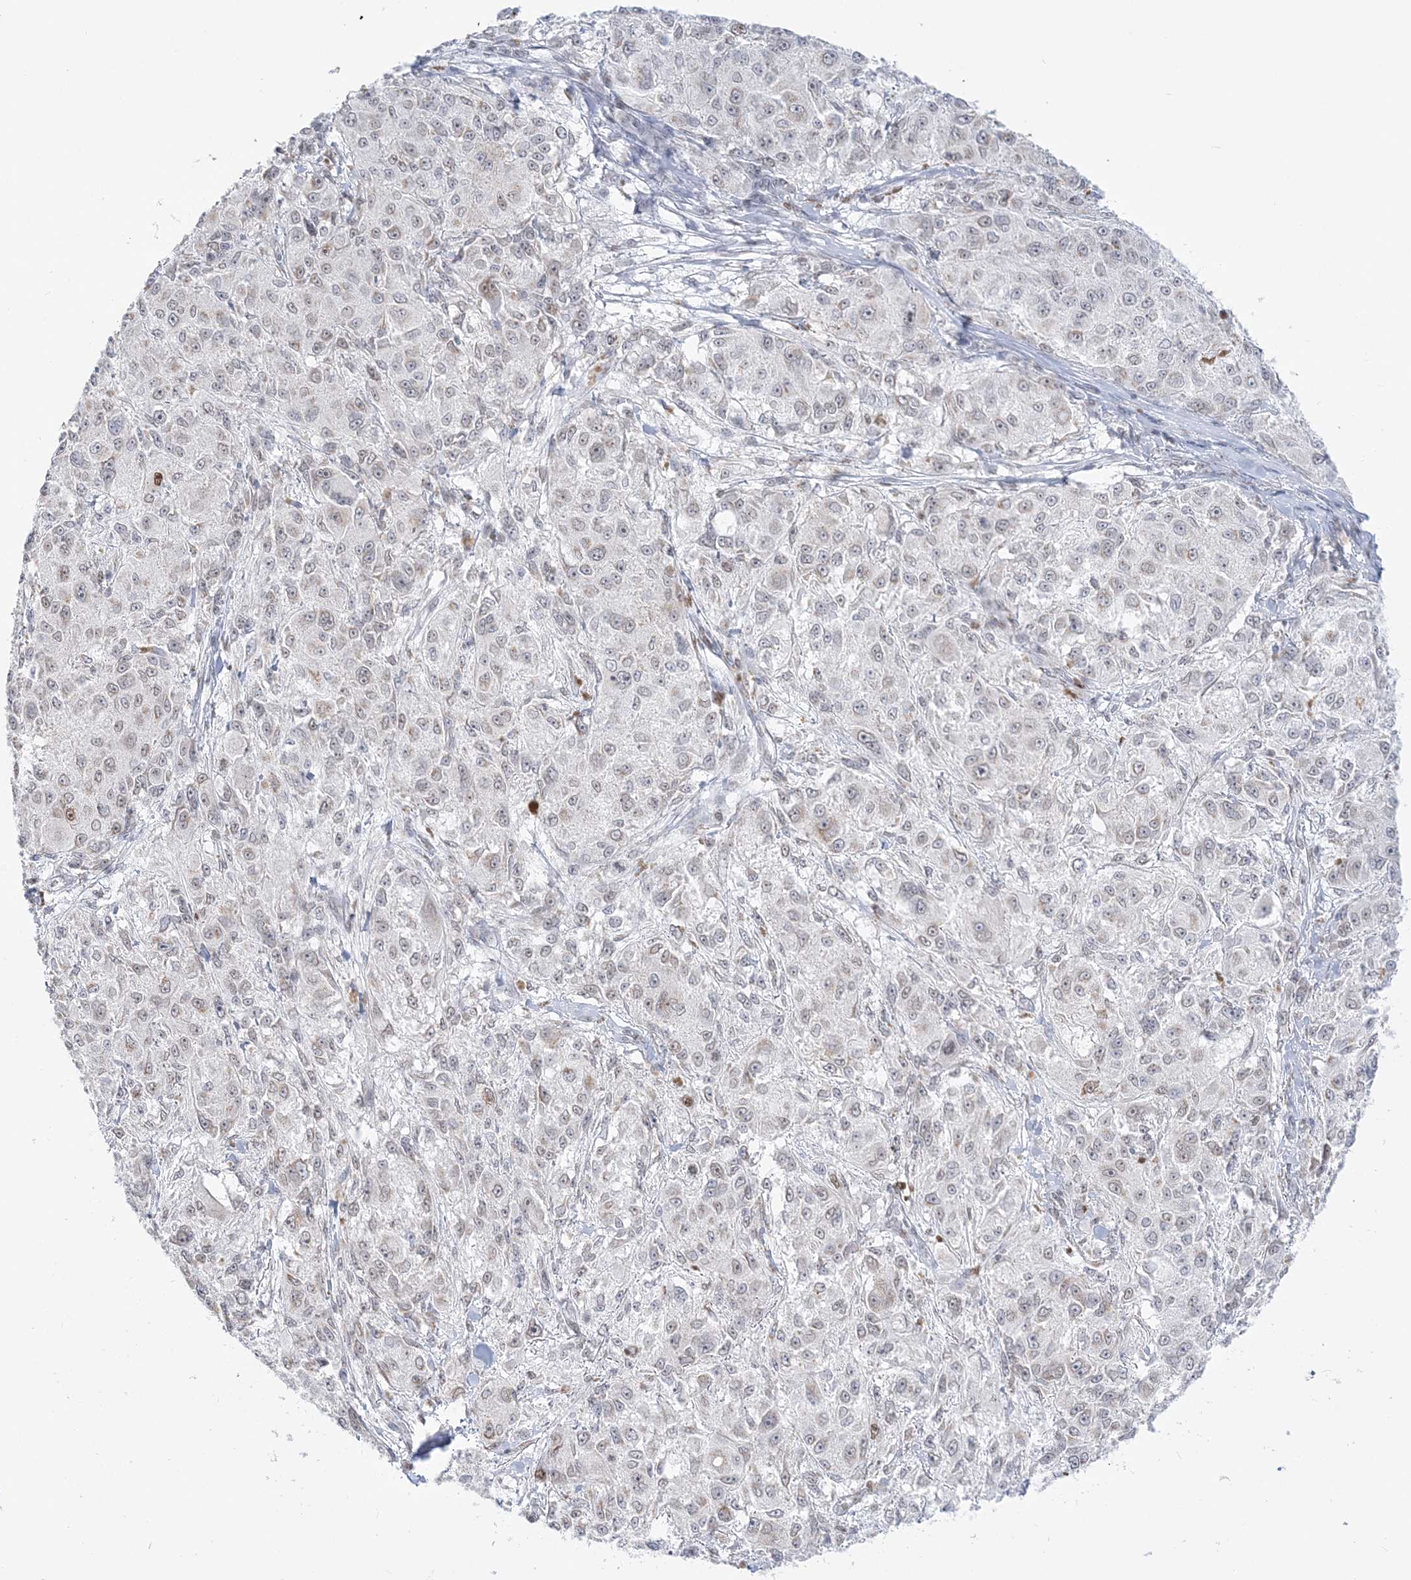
{"staining": {"intensity": "weak", "quantity": "<25%", "location": "nuclear"}, "tissue": "melanoma", "cell_type": "Tumor cells", "image_type": "cancer", "snomed": [{"axis": "morphology", "description": "Necrosis, NOS"}, {"axis": "morphology", "description": "Malignant melanoma, NOS"}, {"axis": "topography", "description": "Skin"}], "caption": "Malignant melanoma was stained to show a protein in brown. There is no significant staining in tumor cells. Brightfield microscopy of IHC stained with DAB (3,3'-diaminobenzidine) (brown) and hematoxylin (blue), captured at high magnification.", "gene": "DDX21", "patient": {"sex": "female", "age": 87}}